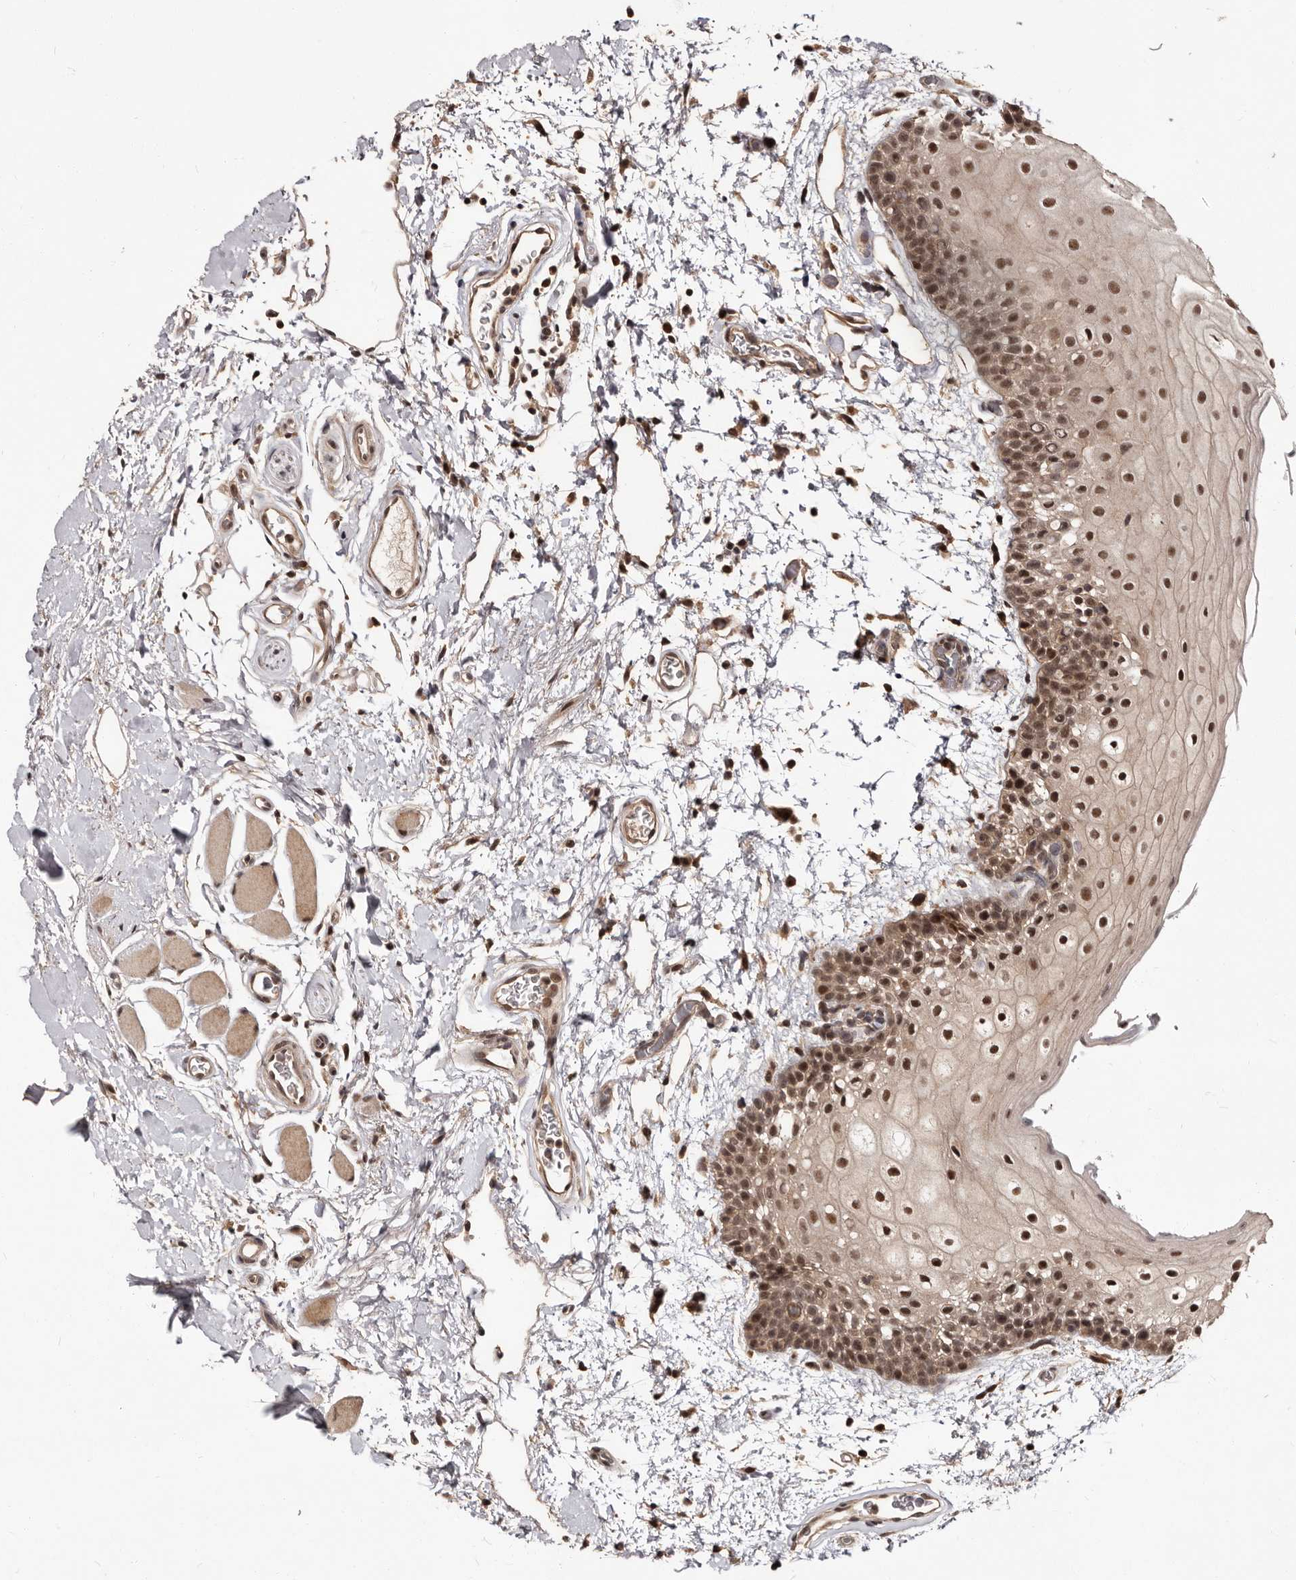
{"staining": {"intensity": "strong", "quantity": ">75%", "location": "nuclear"}, "tissue": "oral mucosa", "cell_type": "Squamous epithelial cells", "image_type": "normal", "snomed": [{"axis": "morphology", "description": "Normal tissue, NOS"}, {"axis": "topography", "description": "Oral tissue"}], "caption": "Protein analysis of normal oral mucosa displays strong nuclear positivity in about >75% of squamous epithelial cells.", "gene": "TBC1D22B", "patient": {"sex": "male", "age": 62}}